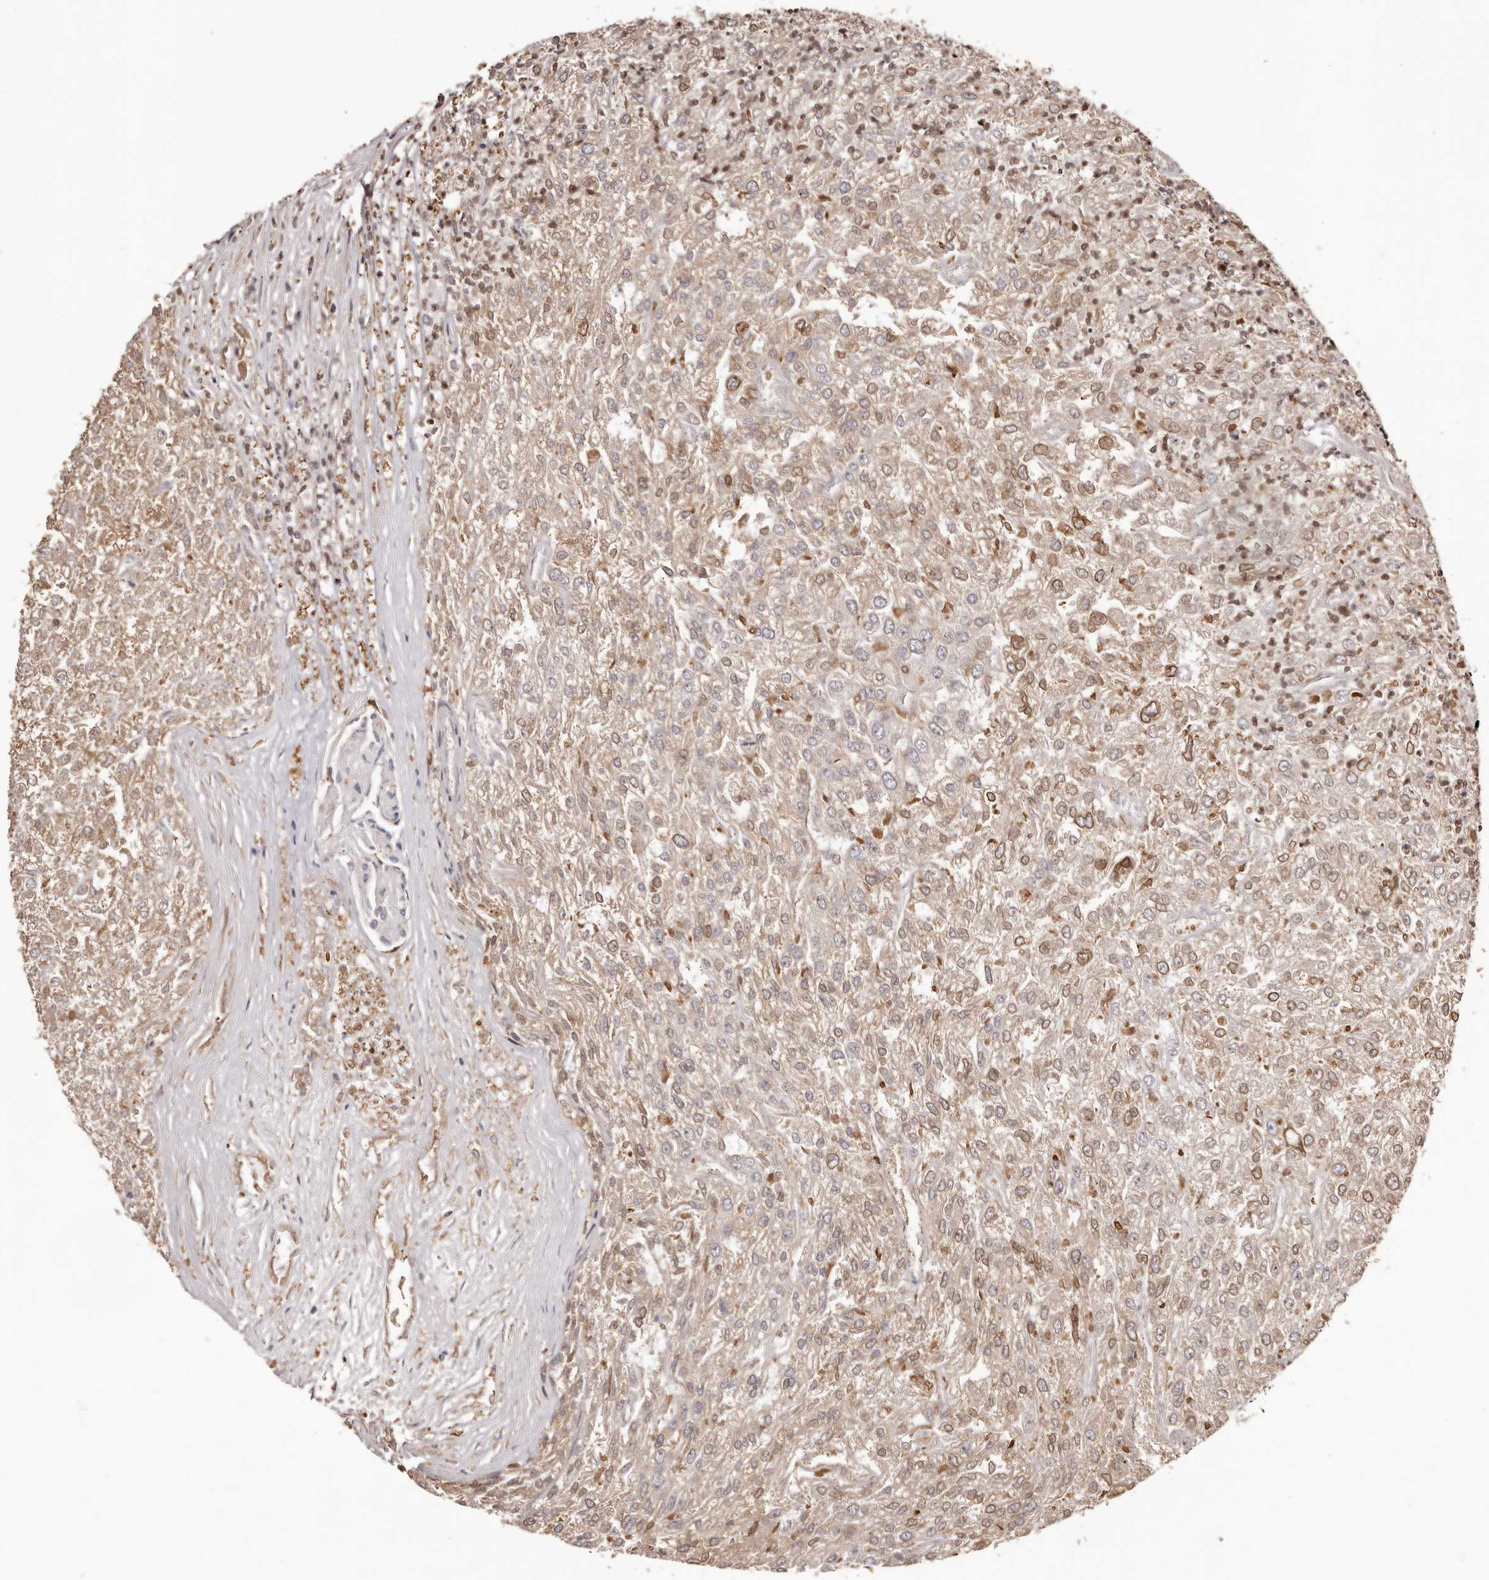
{"staining": {"intensity": "moderate", "quantity": "<25%", "location": "cytoplasmic/membranous"}, "tissue": "renal cancer", "cell_type": "Tumor cells", "image_type": "cancer", "snomed": [{"axis": "morphology", "description": "Adenocarcinoma, NOS"}, {"axis": "topography", "description": "Kidney"}], "caption": "A brown stain labels moderate cytoplasmic/membranous positivity of a protein in renal cancer tumor cells.", "gene": "ZCCHC7", "patient": {"sex": "female", "age": 54}}